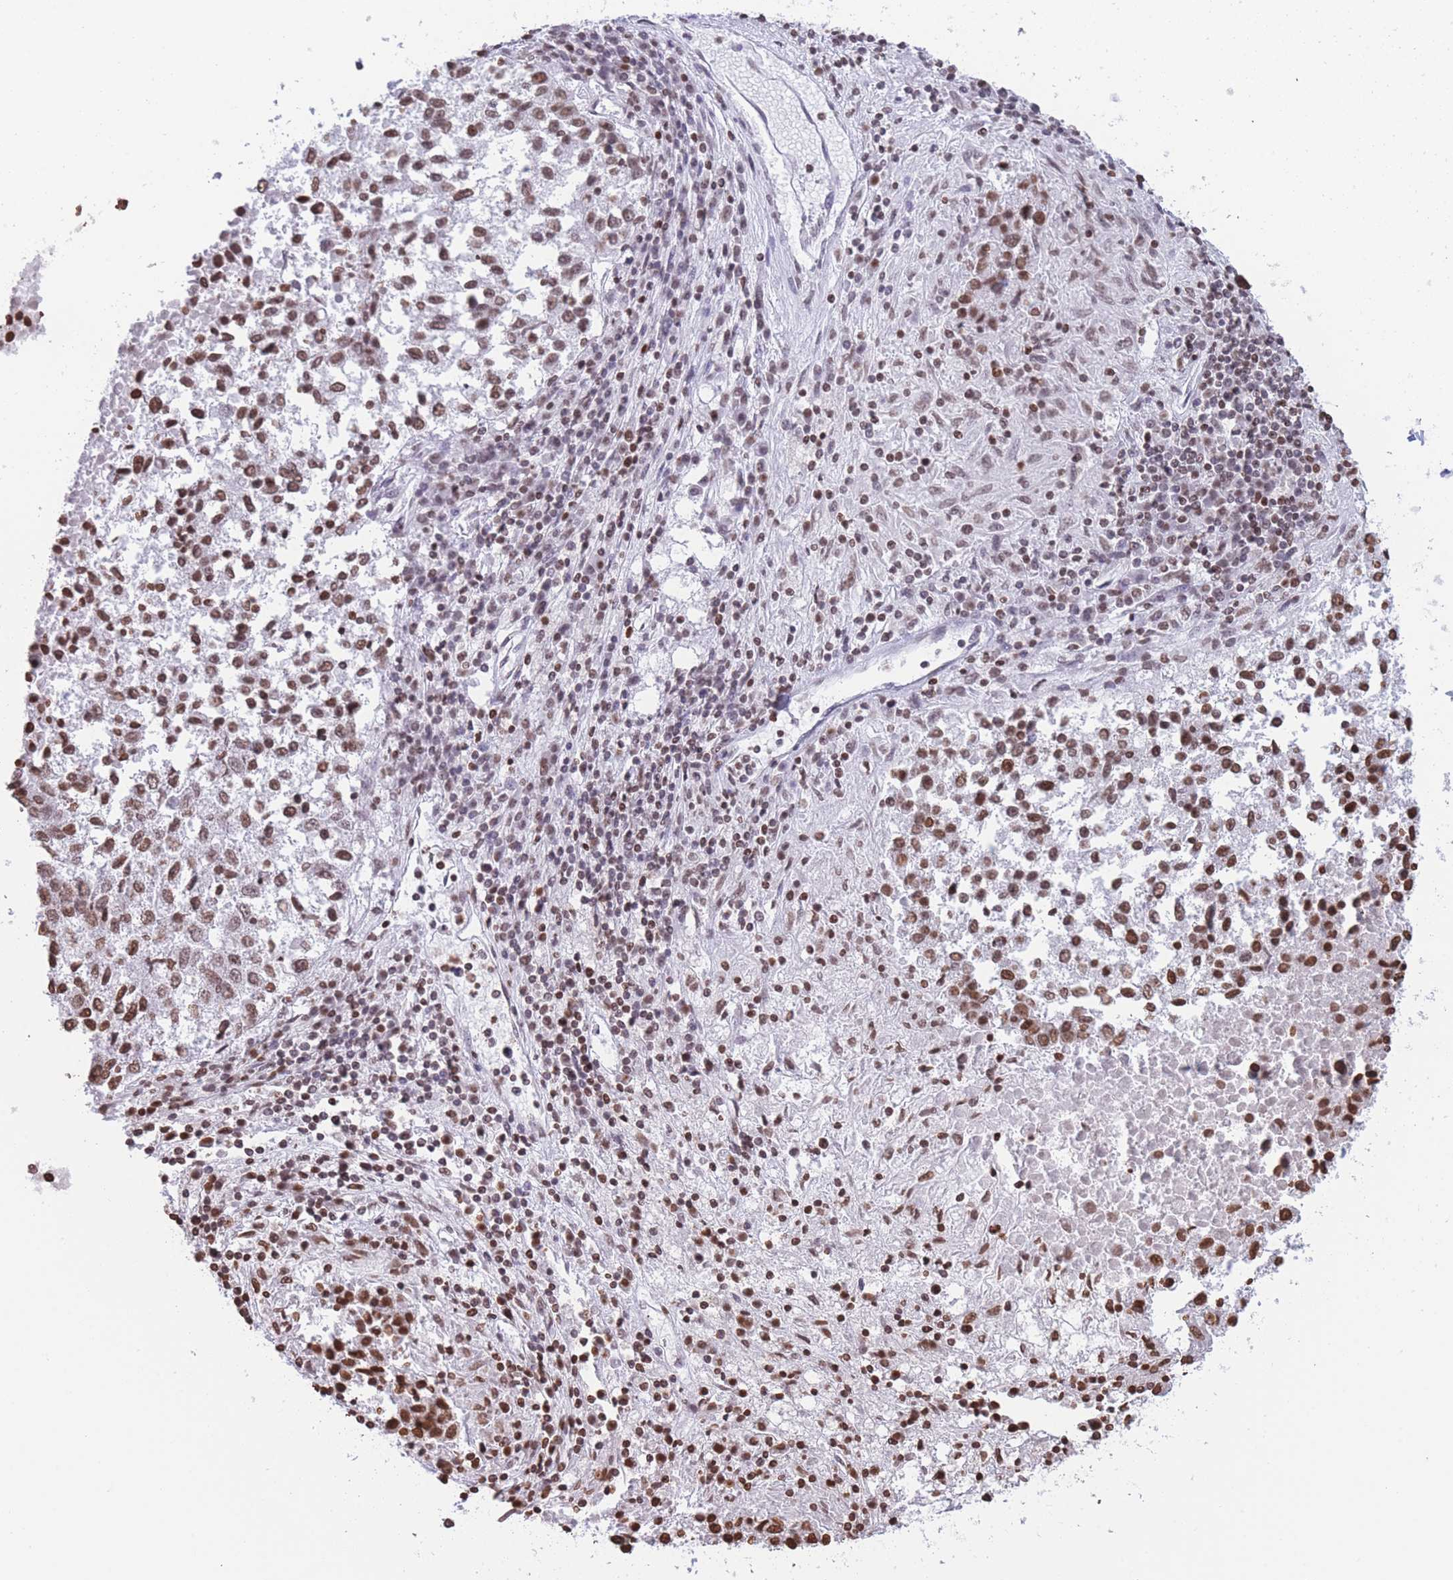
{"staining": {"intensity": "moderate", "quantity": ">75%", "location": "nuclear"}, "tissue": "lung cancer", "cell_type": "Tumor cells", "image_type": "cancer", "snomed": [{"axis": "morphology", "description": "Squamous cell carcinoma, NOS"}, {"axis": "topography", "description": "Lung"}], "caption": "Moderate nuclear protein positivity is seen in approximately >75% of tumor cells in squamous cell carcinoma (lung).", "gene": "H2BC11", "patient": {"sex": "male", "age": 73}}